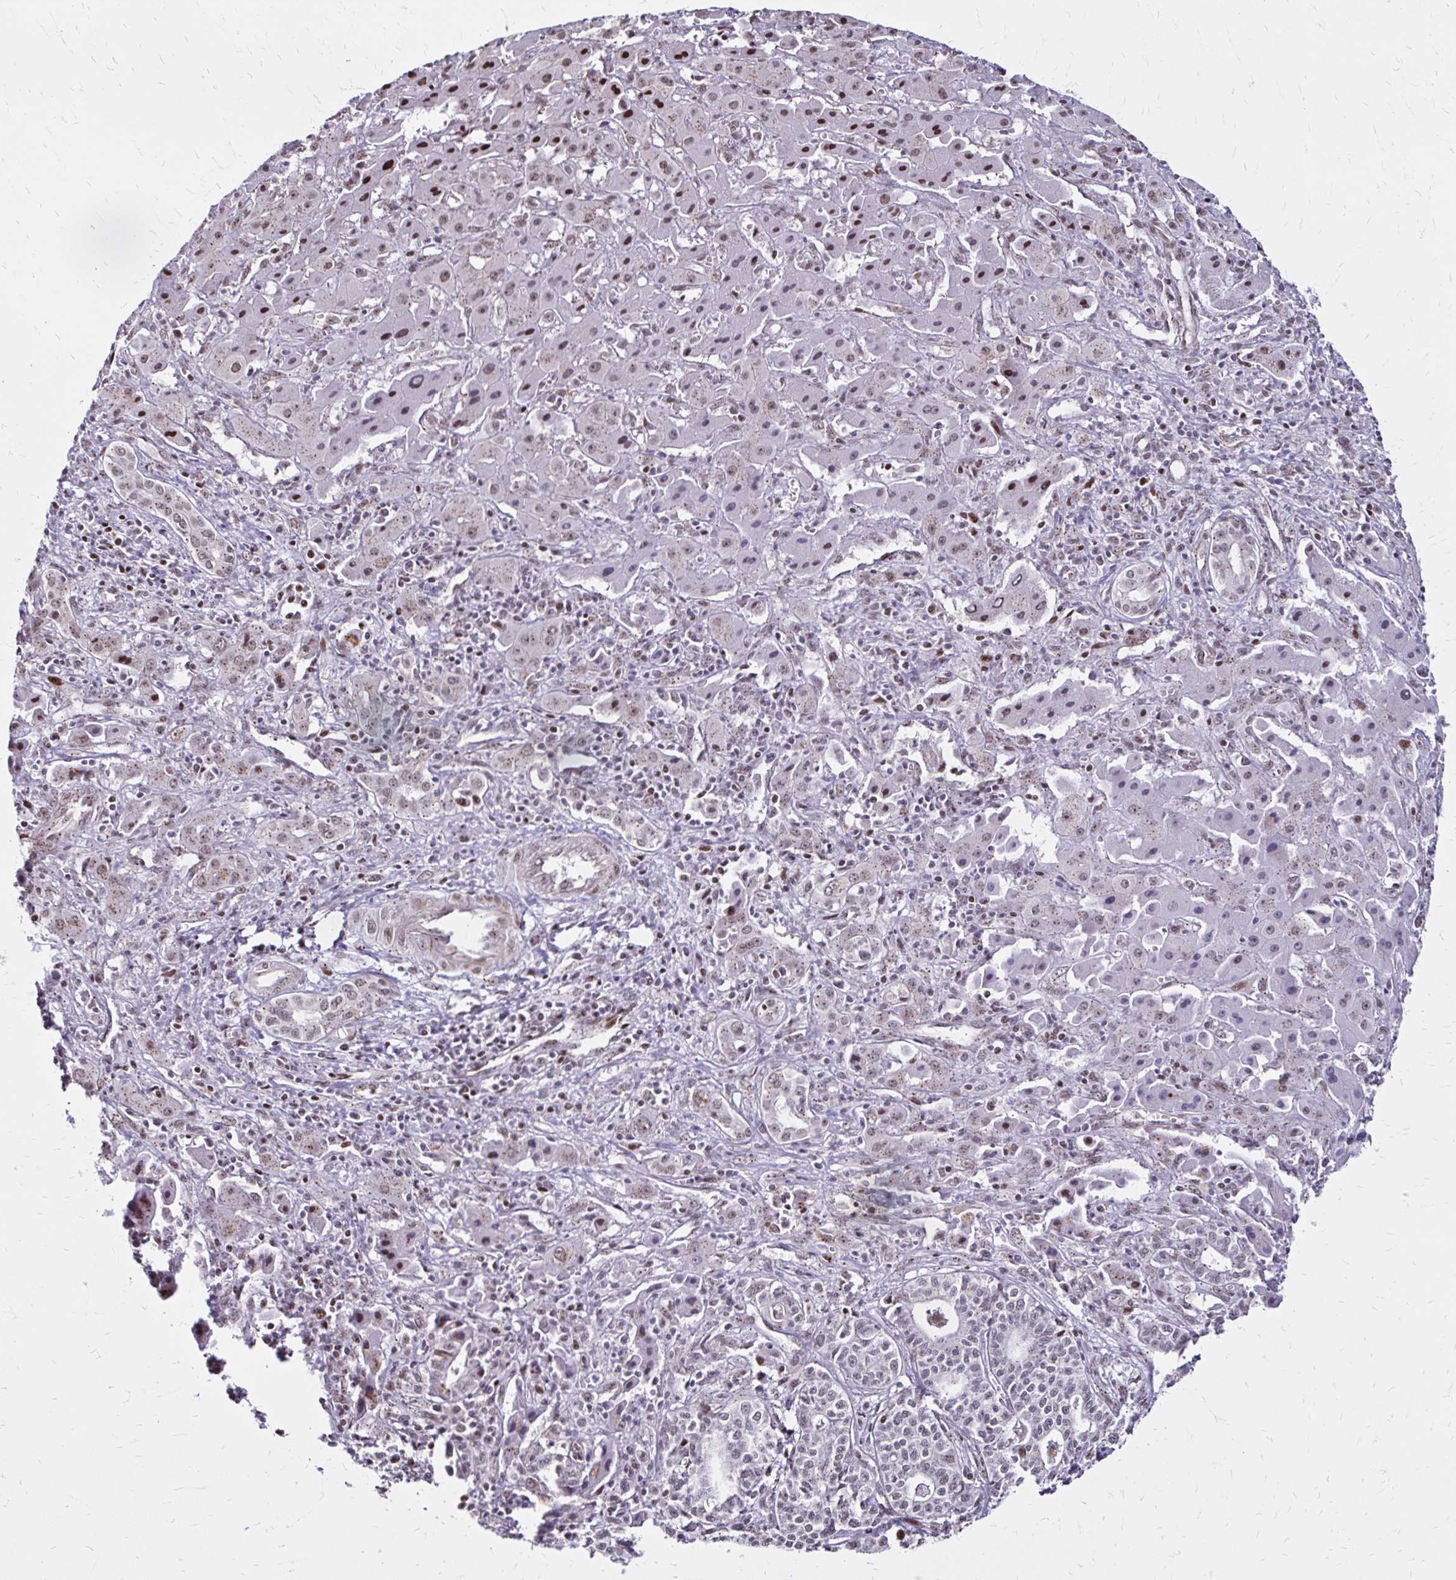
{"staining": {"intensity": "weak", "quantity": "25%-75%", "location": "nuclear"}, "tissue": "liver cancer", "cell_type": "Tumor cells", "image_type": "cancer", "snomed": [{"axis": "morphology", "description": "Cholangiocarcinoma"}, {"axis": "topography", "description": "Liver"}], "caption": "Tumor cells show low levels of weak nuclear staining in about 25%-75% of cells in liver cholangiocarcinoma.", "gene": "TOB1", "patient": {"sex": "female", "age": 61}}